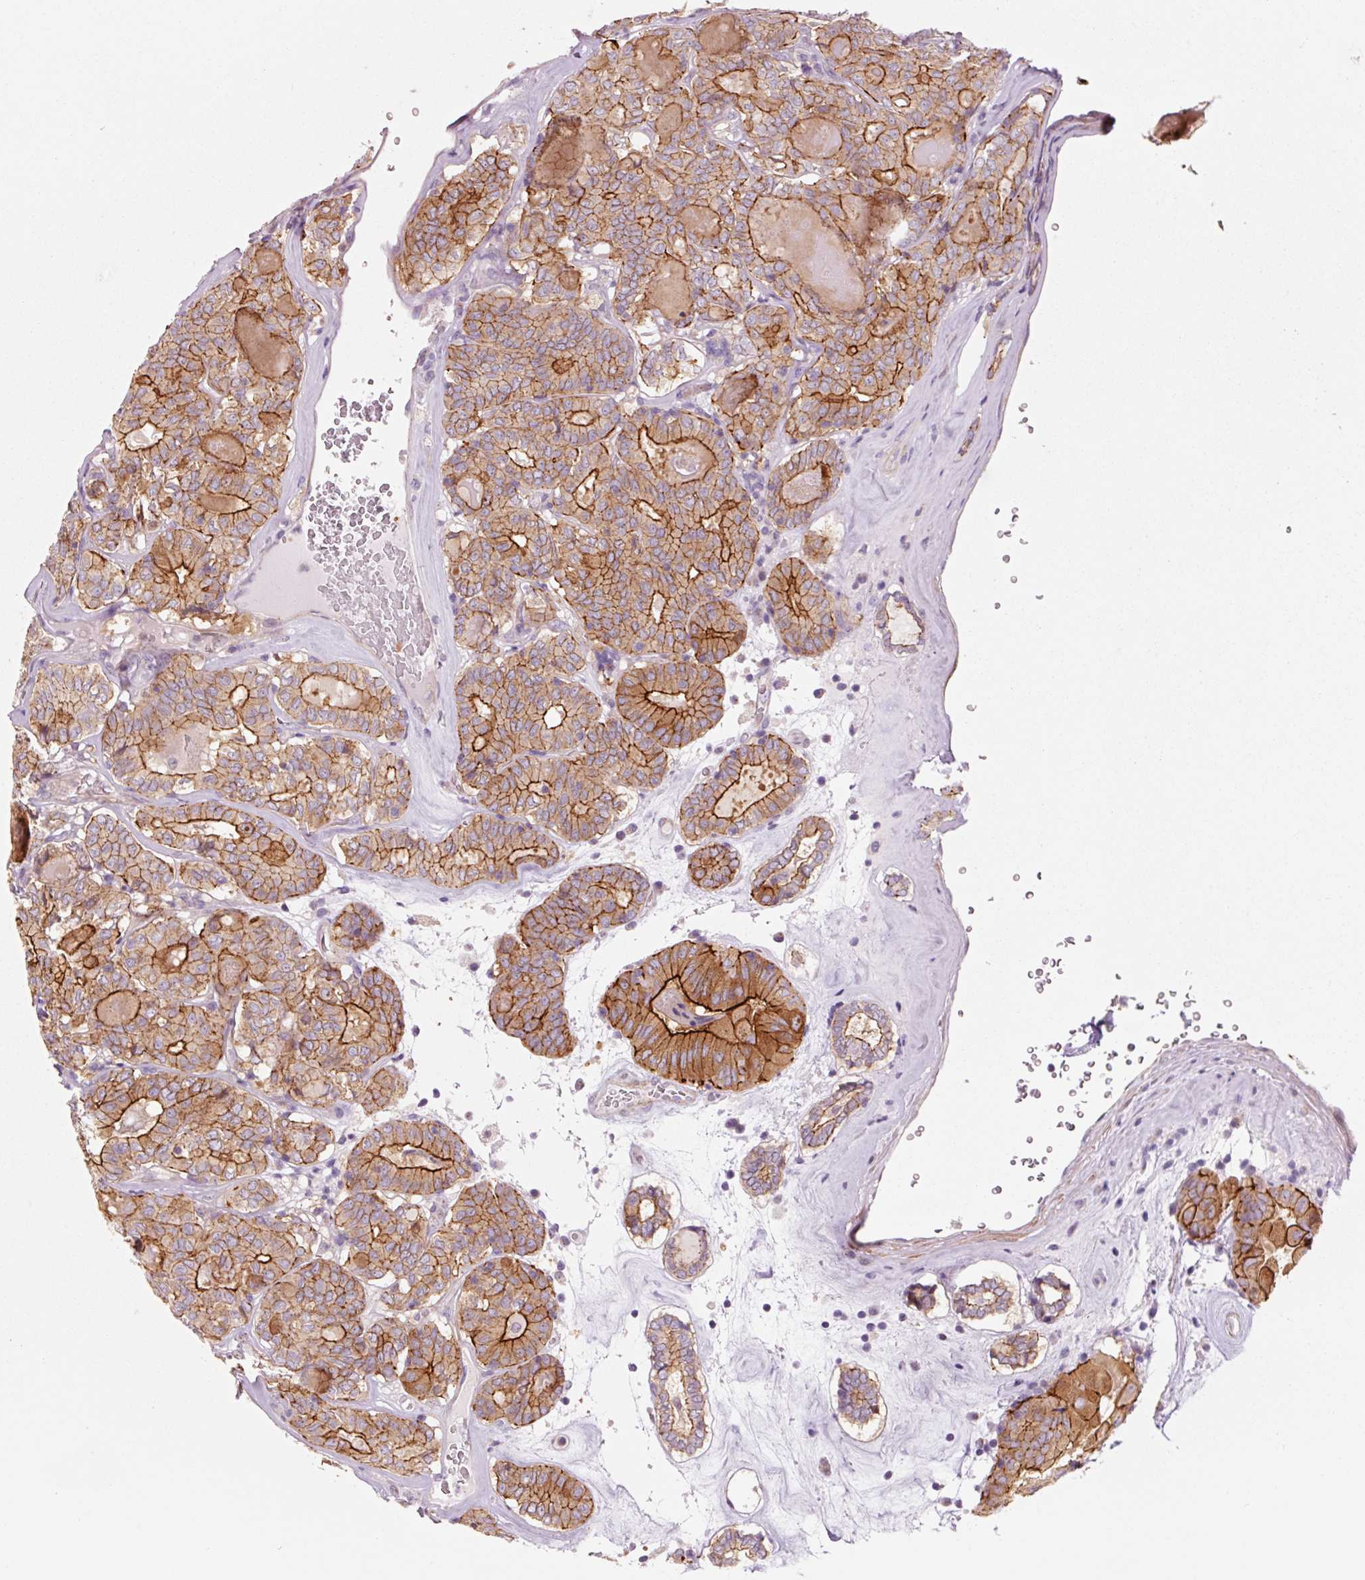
{"staining": {"intensity": "strong", "quantity": ">75%", "location": "cytoplasmic/membranous"}, "tissue": "thyroid cancer", "cell_type": "Tumor cells", "image_type": "cancer", "snomed": [{"axis": "morphology", "description": "Papillary adenocarcinoma, NOS"}, {"axis": "topography", "description": "Thyroid gland"}], "caption": "Thyroid cancer (papillary adenocarcinoma) was stained to show a protein in brown. There is high levels of strong cytoplasmic/membranous expression in about >75% of tumor cells. The protein of interest is shown in brown color, while the nuclei are stained blue.", "gene": "DAPP1", "patient": {"sex": "female", "age": 72}}